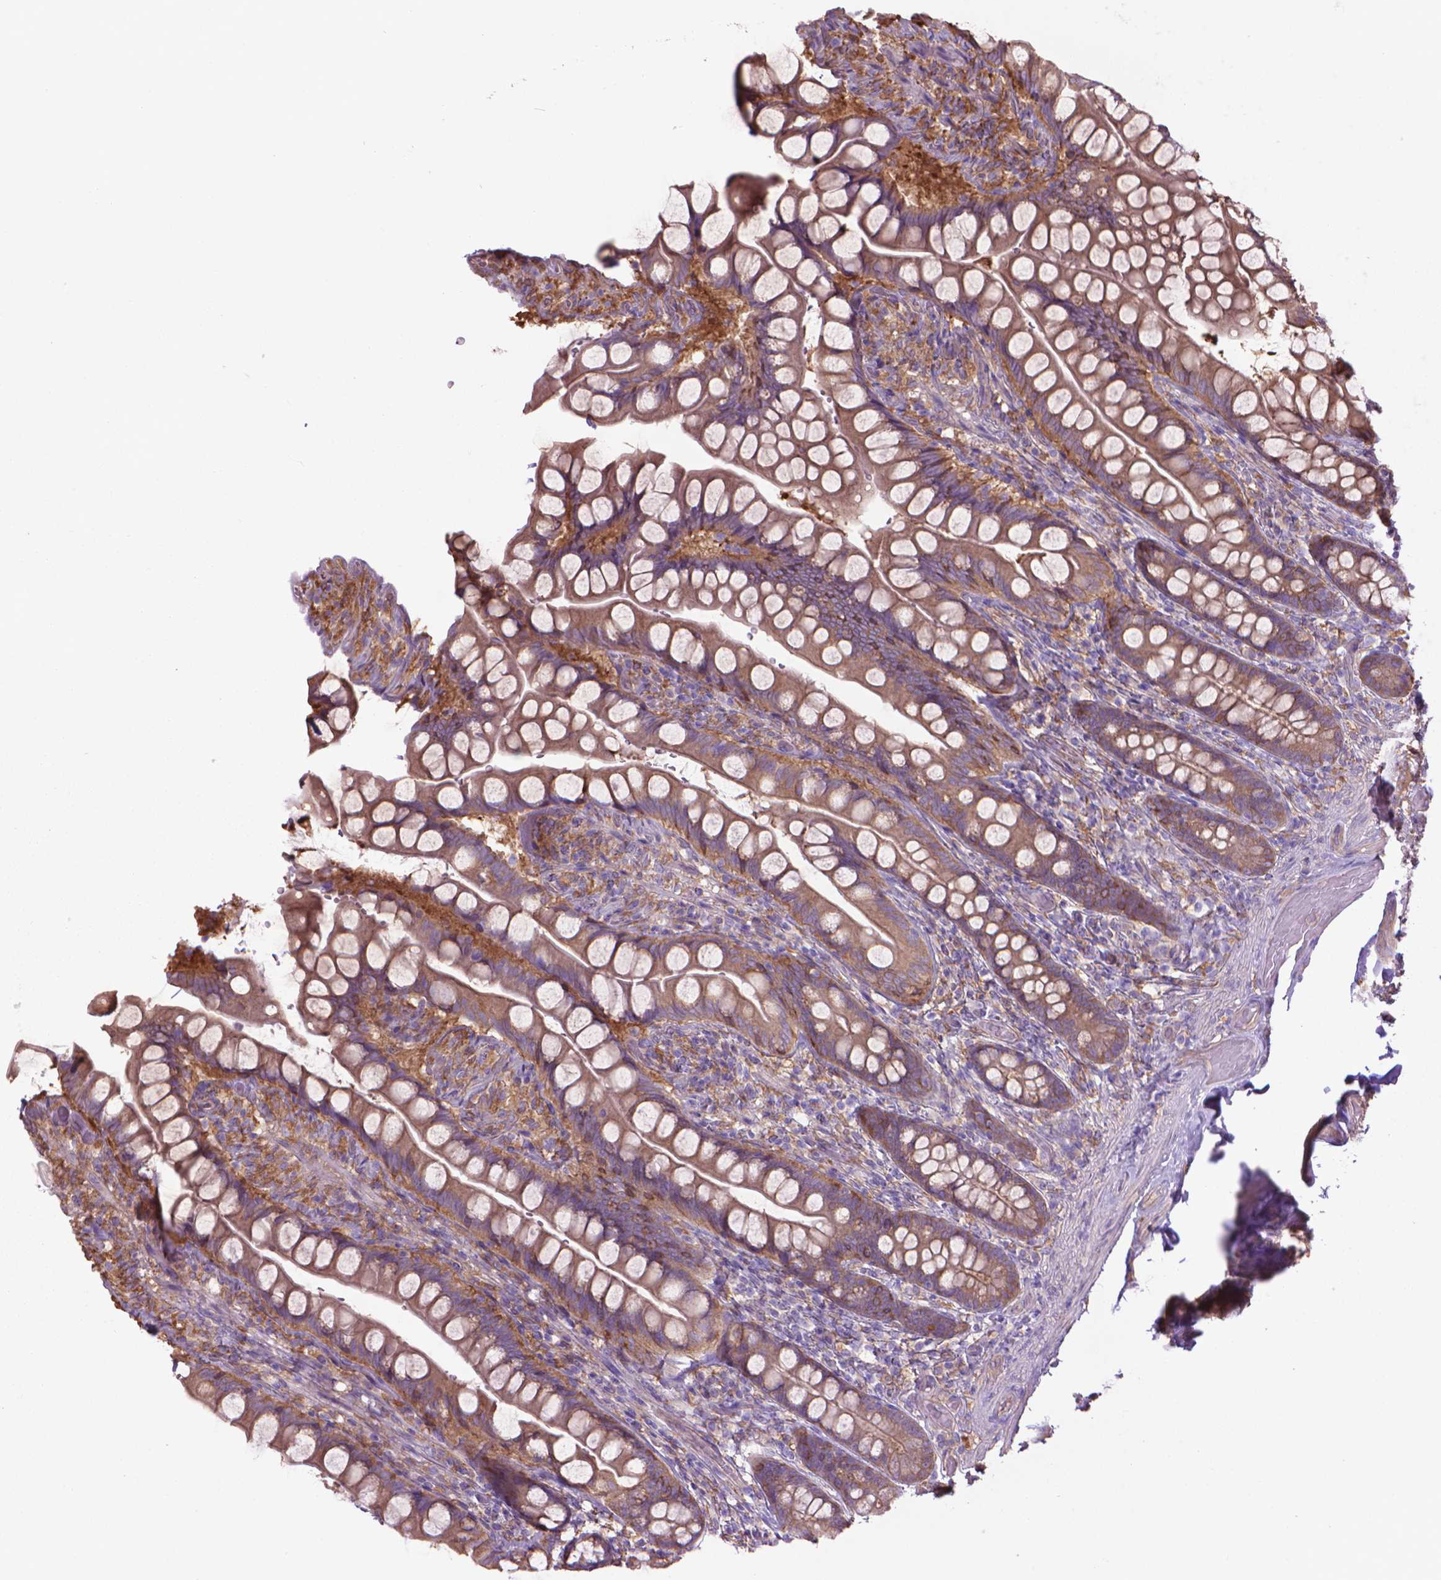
{"staining": {"intensity": "moderate", "quantity": ">75%", "location": "cytoplasmic/membranous"}, "tissue": "small intestine", "cell_type": "Glandular cells", "image_type": "normal", "snomed": [{"axis": "morphology", "description": "Normal tissue, NOS"}, {"axis": "topography", "description": "Small intestine"}], "caption": "An immunohistochemistry (IHC) histopathology image of benign tissue is shown. Protein staining in brown highlights moderate cytoplasmic/membranous positivity in small intestine within glandular cells. The staining is performed using DAB (3,3'-diaminobenzidine) brown chromogen to label protein expression. The nuclei are counter-stained blue using hematoxylin.", "gene": "CORO1B", "patient": {"sex": "male", "age": 70}}